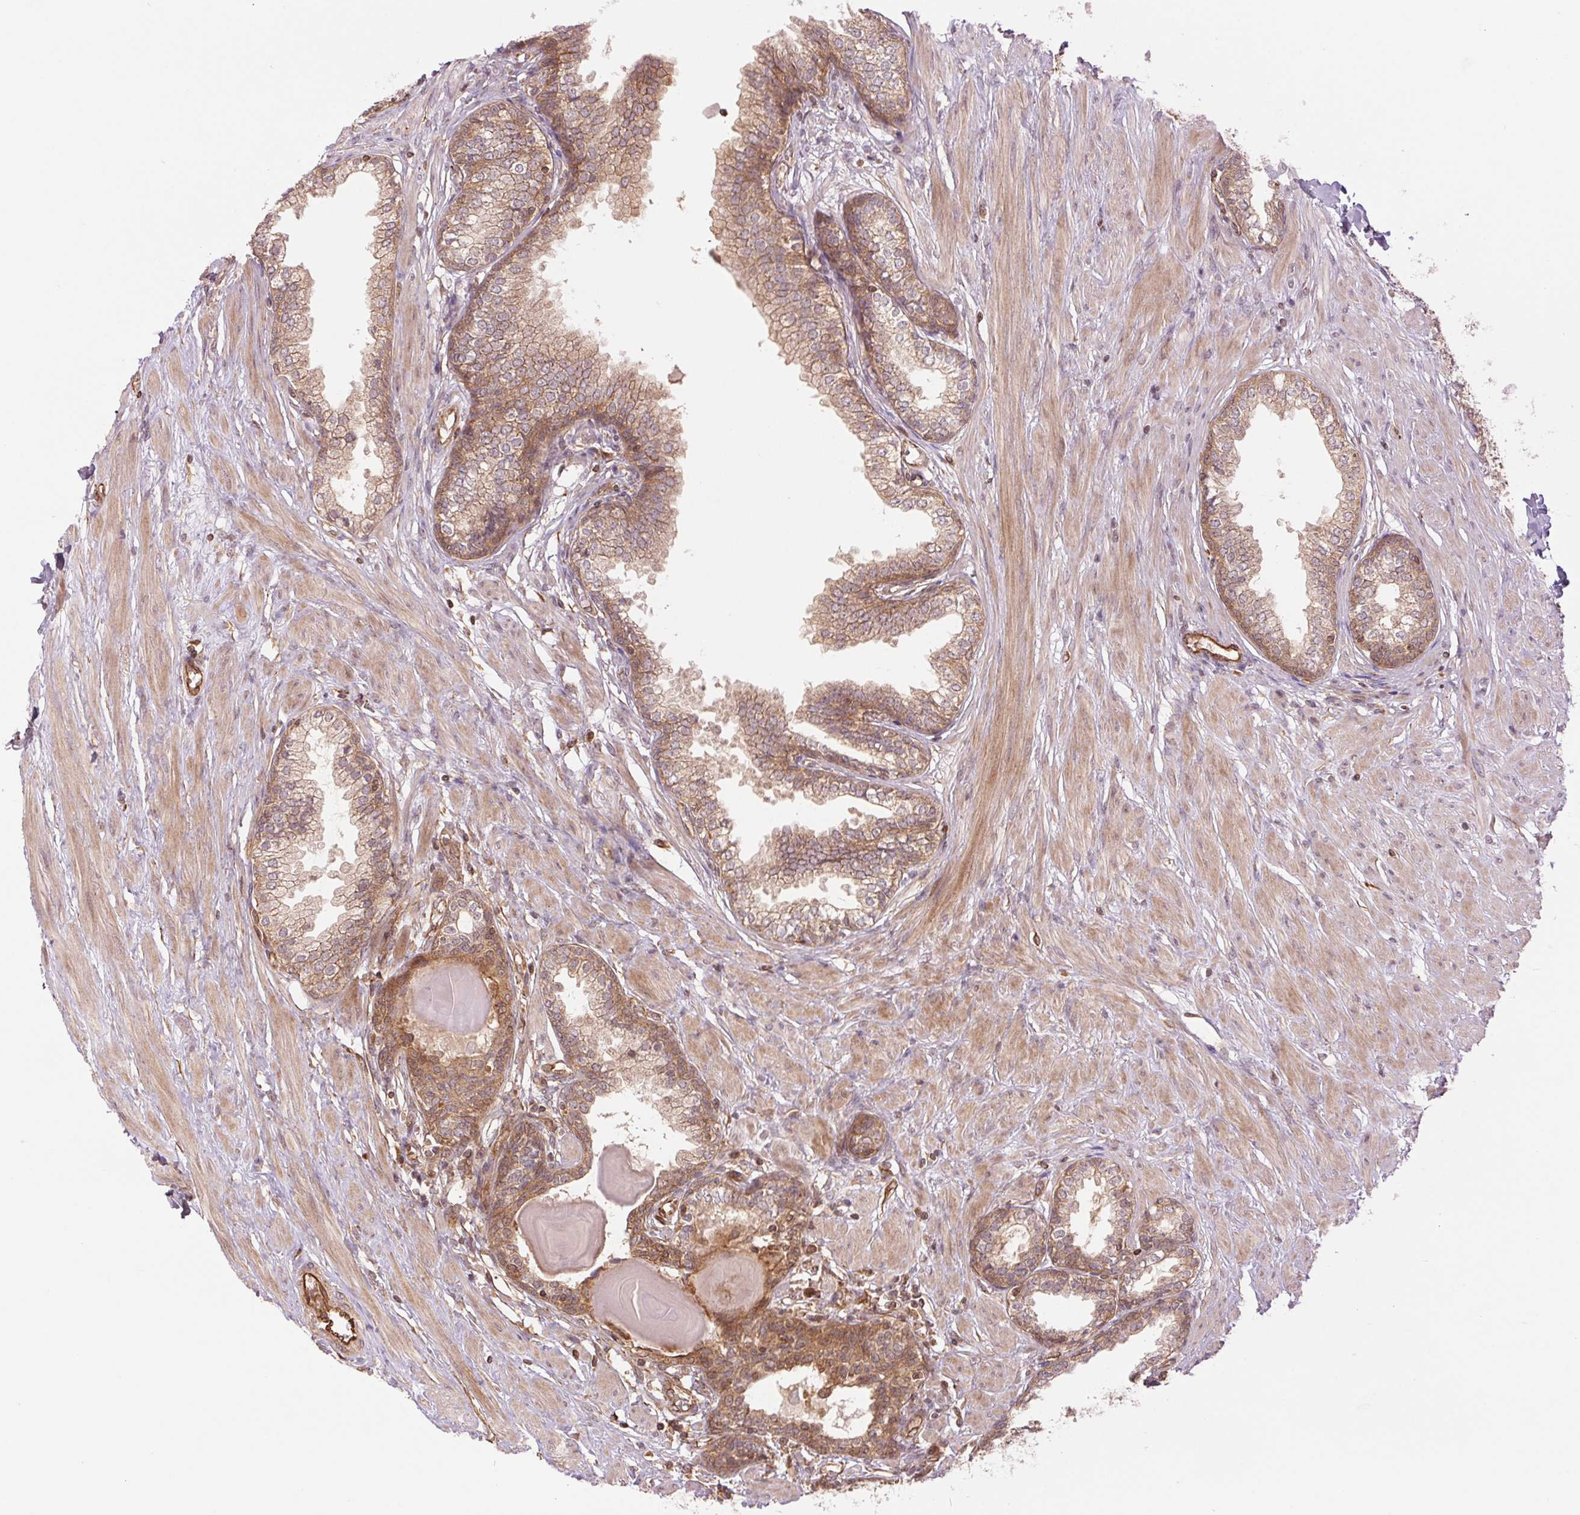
{"staining": {"intensity": "weak", "quantity": ">75%", "location": "cytoplasmic/membranous"}, "tissue": "prostate", "cell_type": "Glandular cells", "image_type": "normal", "snomed": [{"axis": "morphology", "description": "Normal tissue, NOS"}, {"axis": "topography", "description": "Prostate"}], "caption": "Weak cytoplasmic/membranous expression is appreciated in about >75% of glandular cells in unremarkable prostate. The staining was performed using DAB (3,3'-diaminobenzidine) to visualize the protein expression in brown, while the nuclei were stained in blue with hematoxylin (Magnification: 20x).", "gene": "STARD7", "patient": {"sex": "male", "age": 55}}